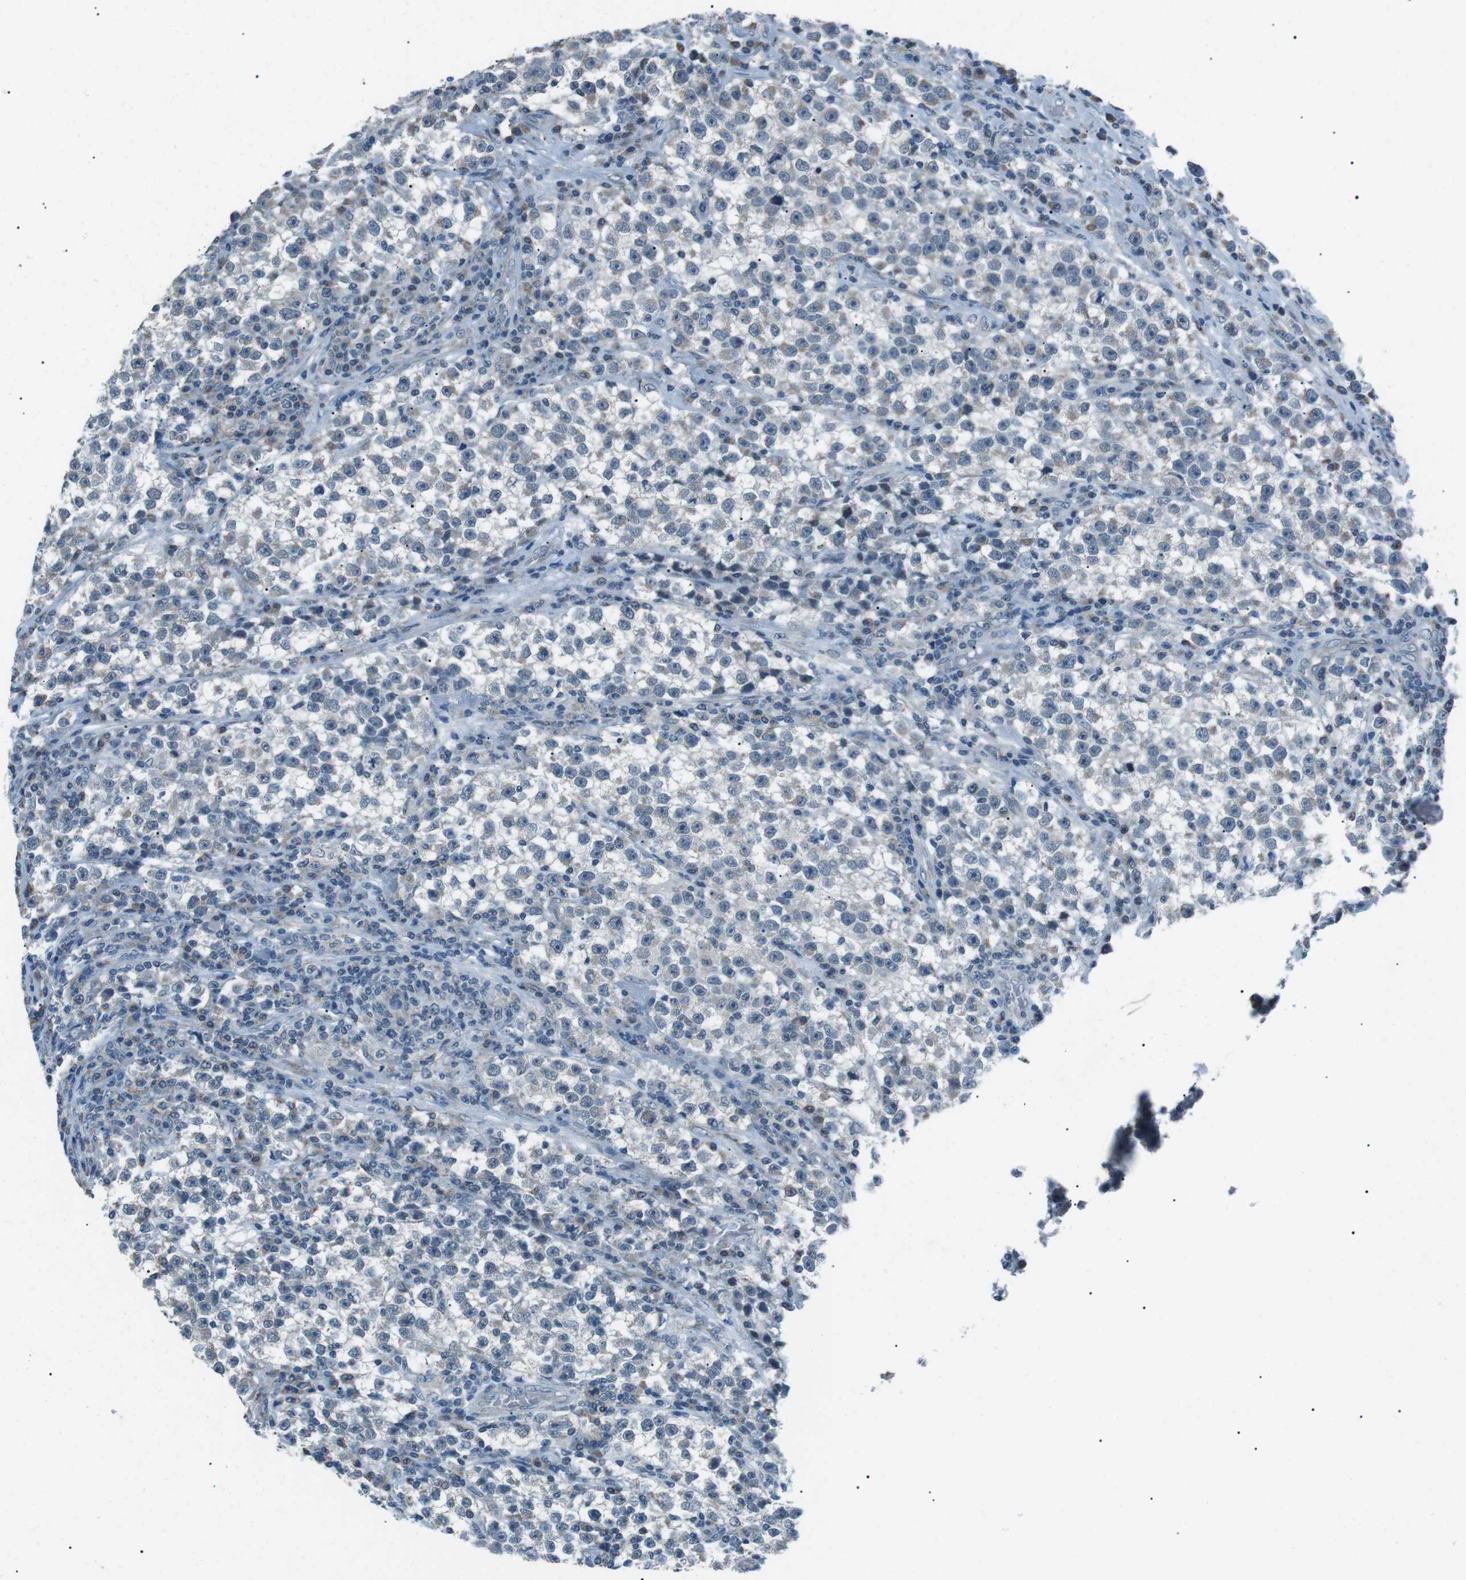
{"staining": {"intensity": "negative", "quantity": "none", "location": "none"}, "tissue": "testis cancer", "cell_type": "Tumor cells", "image_type": "cancer", "snomed": [{"axis": "morphology", "description": "Seminoma, NOS"}, {"axis": "topography", "description": "Testis"}], "caption": "This histopathology image is of seminoma (testis) stained with IHC to label a protein in brown with the nuclei are counter-stained blue. There is no staining in tumor cells.", "gene": "SERPINB2", "patient": {"sex": "male", "age": 22}}